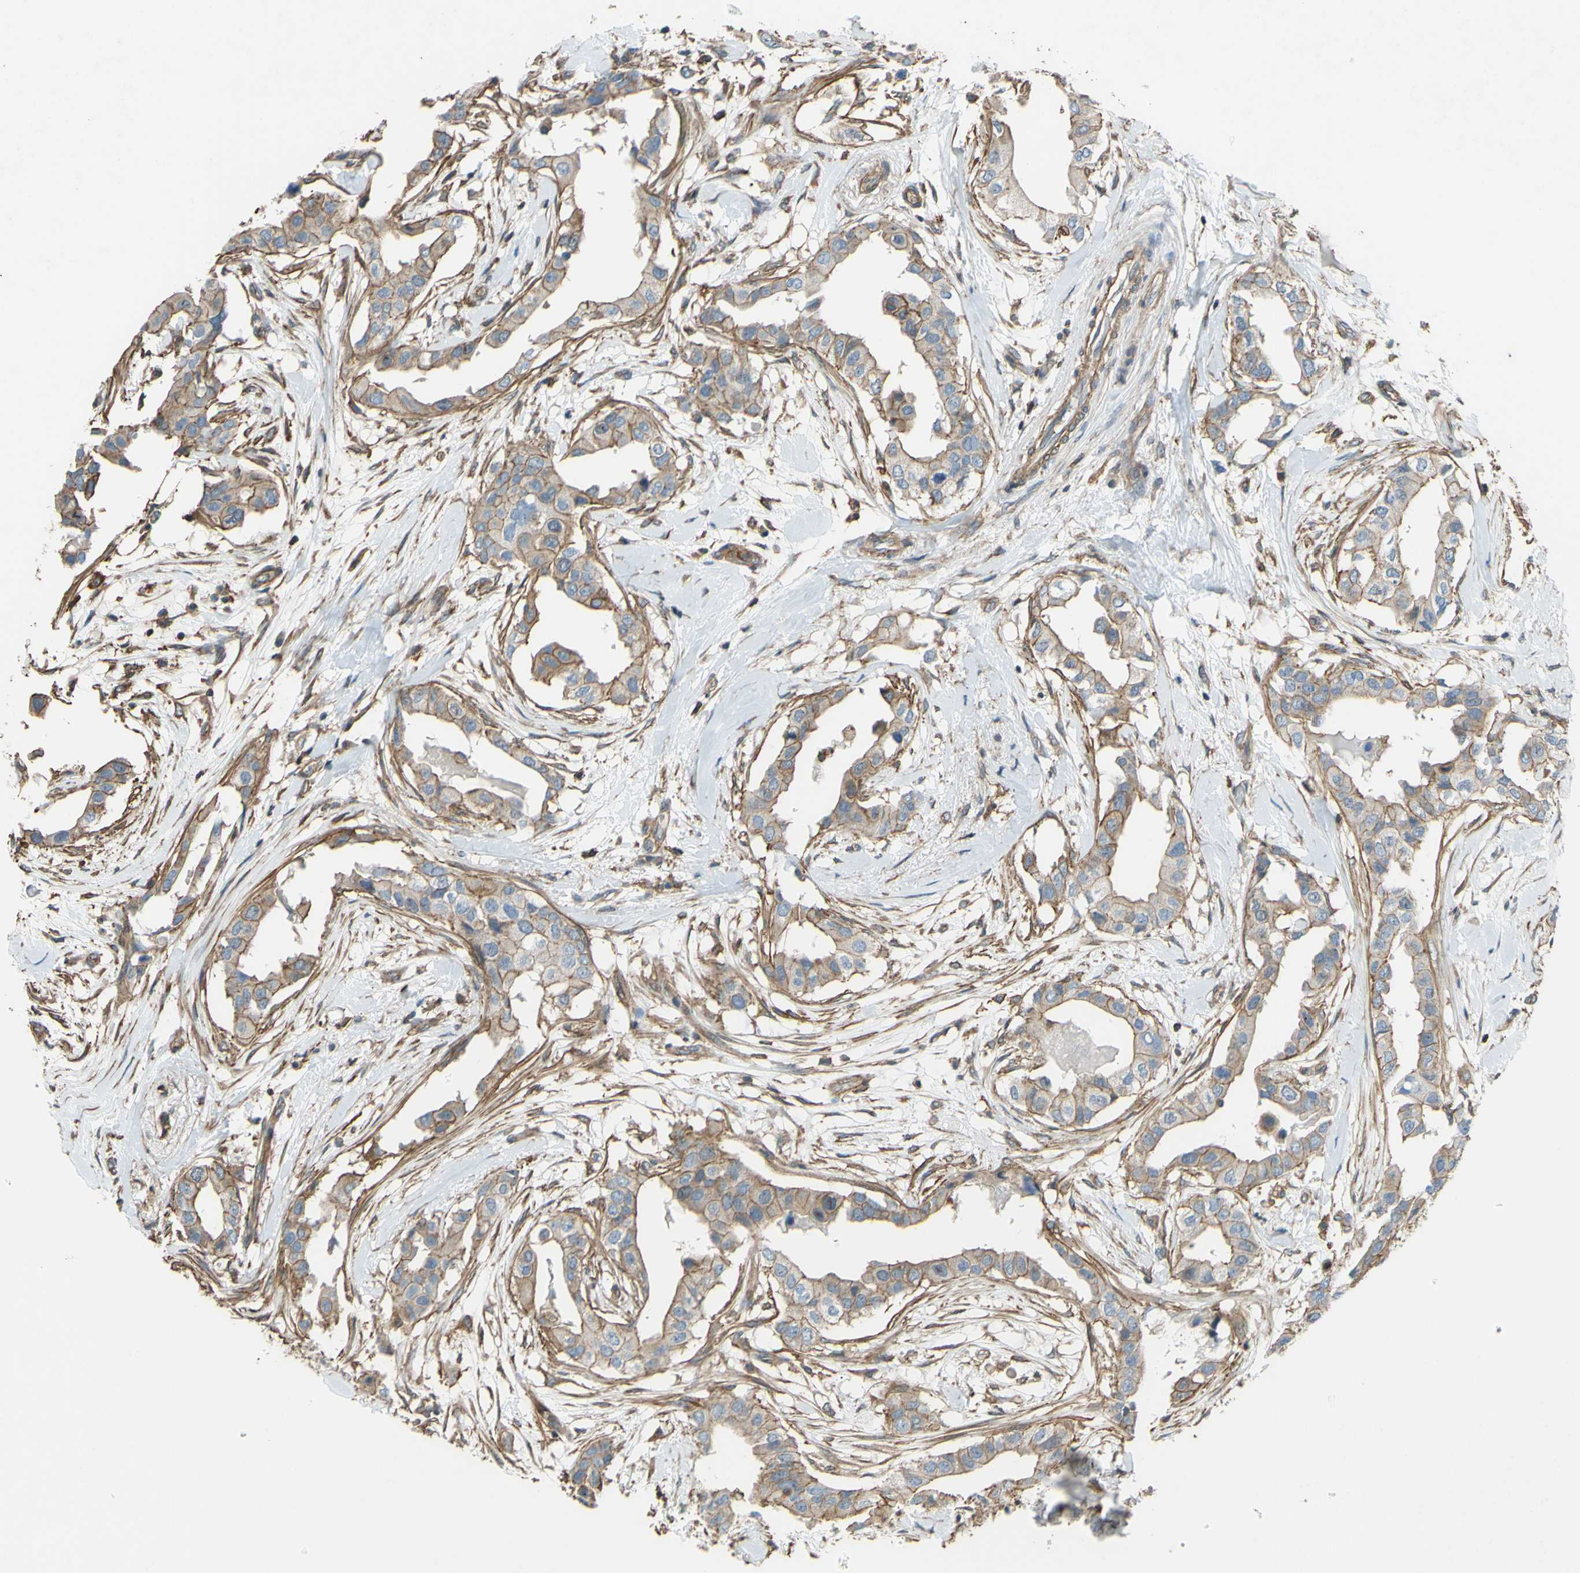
{"staining": {"intensity": "moderate", "quantity": ">75%", "location": "cytoplasmic/membranous"}, "tissue": "breast cancer", "cell_type": "Tumor cells", "image_type": "cancer", "snomed": [{"axis": "morphology", "description": "Duct carcinoma"}, {"axis": "topography", "description": "Breast"}], "caption": "Protein staining of breast cancer tissue reveals moderate cytoplasmic/membranous staining in about >75% of tumor cells. The staining was performed using DAB, with brown indicating positive protein expression. Nuclei are stained blue with hematoxylin.", "gene": "ADD3", "patient": {"sex": "female", "age": 40}}